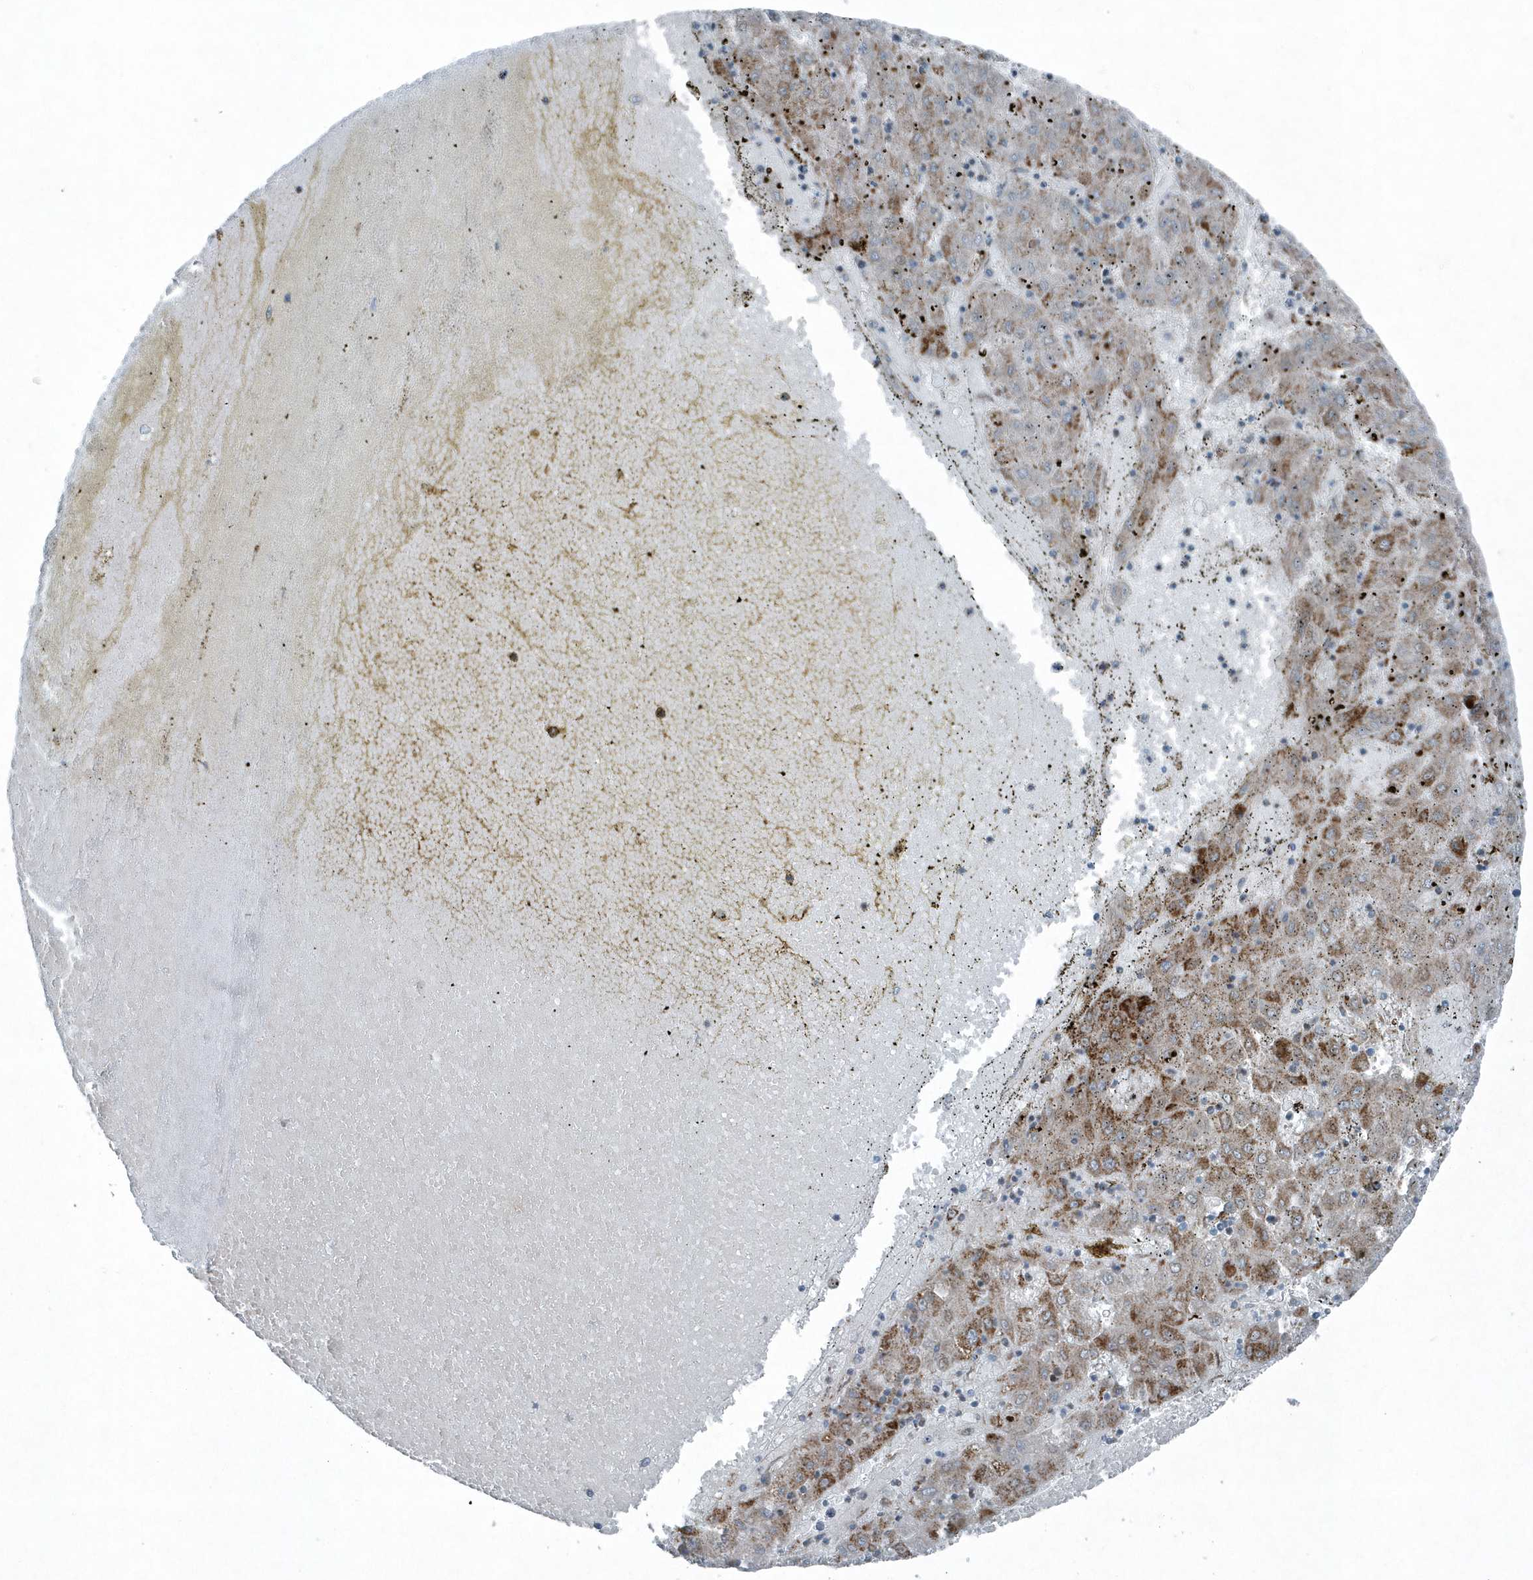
{"staining": {"intensity": "moderate", "quantity": "25%-75%", "location": "cytoplasmic/membranous"}, "tissue": "liver cancer", "cell_type": "Tumor cells", "image_type": "cancer", "snomed": [{"axis": "morphology", "description": "Carcinoma, Hepatocellular, NOS"}, {"axis": "topography", "description": "Liver"}], "caption": "Hepatocellular carcinoma (liver) stained with DAB IHC shows medium levels of moderate cytoplasmic/membranous staining in approximately 25%-75% of tumor cells.", "gene": "GCC2", "patient": {"sex": "male", "age": 72}}